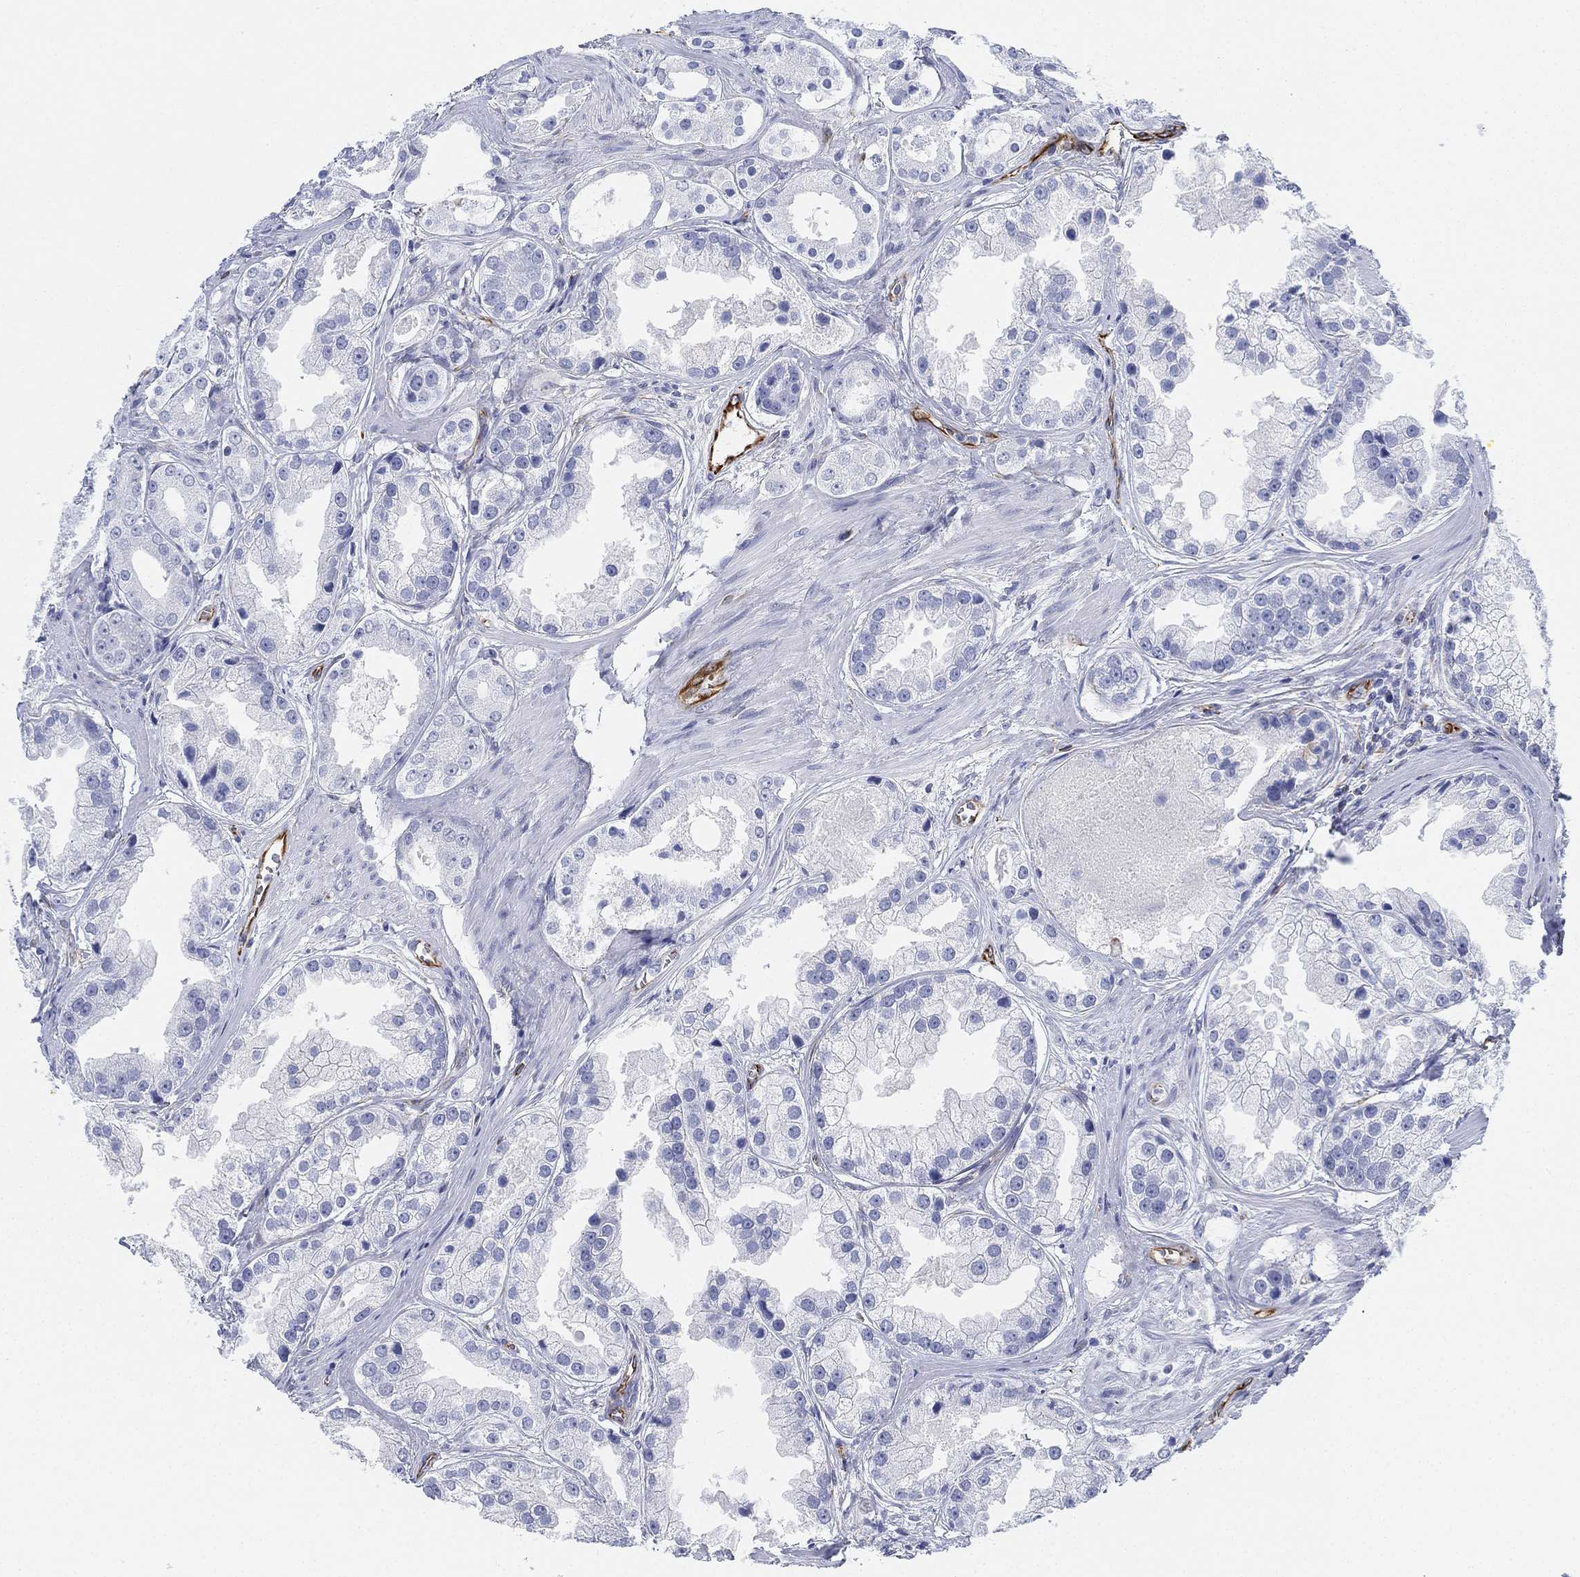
{"staining": {"intensity": "negative", "quantity": "none", "location": "none"}, "tissue": "prostate cancer", "cell_type": "Tumor cells", "image_type": "cancer", "snomed": [{"axis": "morphology", "description": "Adenocarcinoma, NOS"}, {"axis": "topography", "description": "Prostate"}], "caption": "Immunohistochemistry (IHC) micrograph of neoplastic tissue: human prostate adenocarcinoma stained with DAB (3,3'-diaminobenzidine) shows no significant protein positivity in tumor cells.", "gene": "PSKH2", "patient": {"sex": "male", "age": 61}}